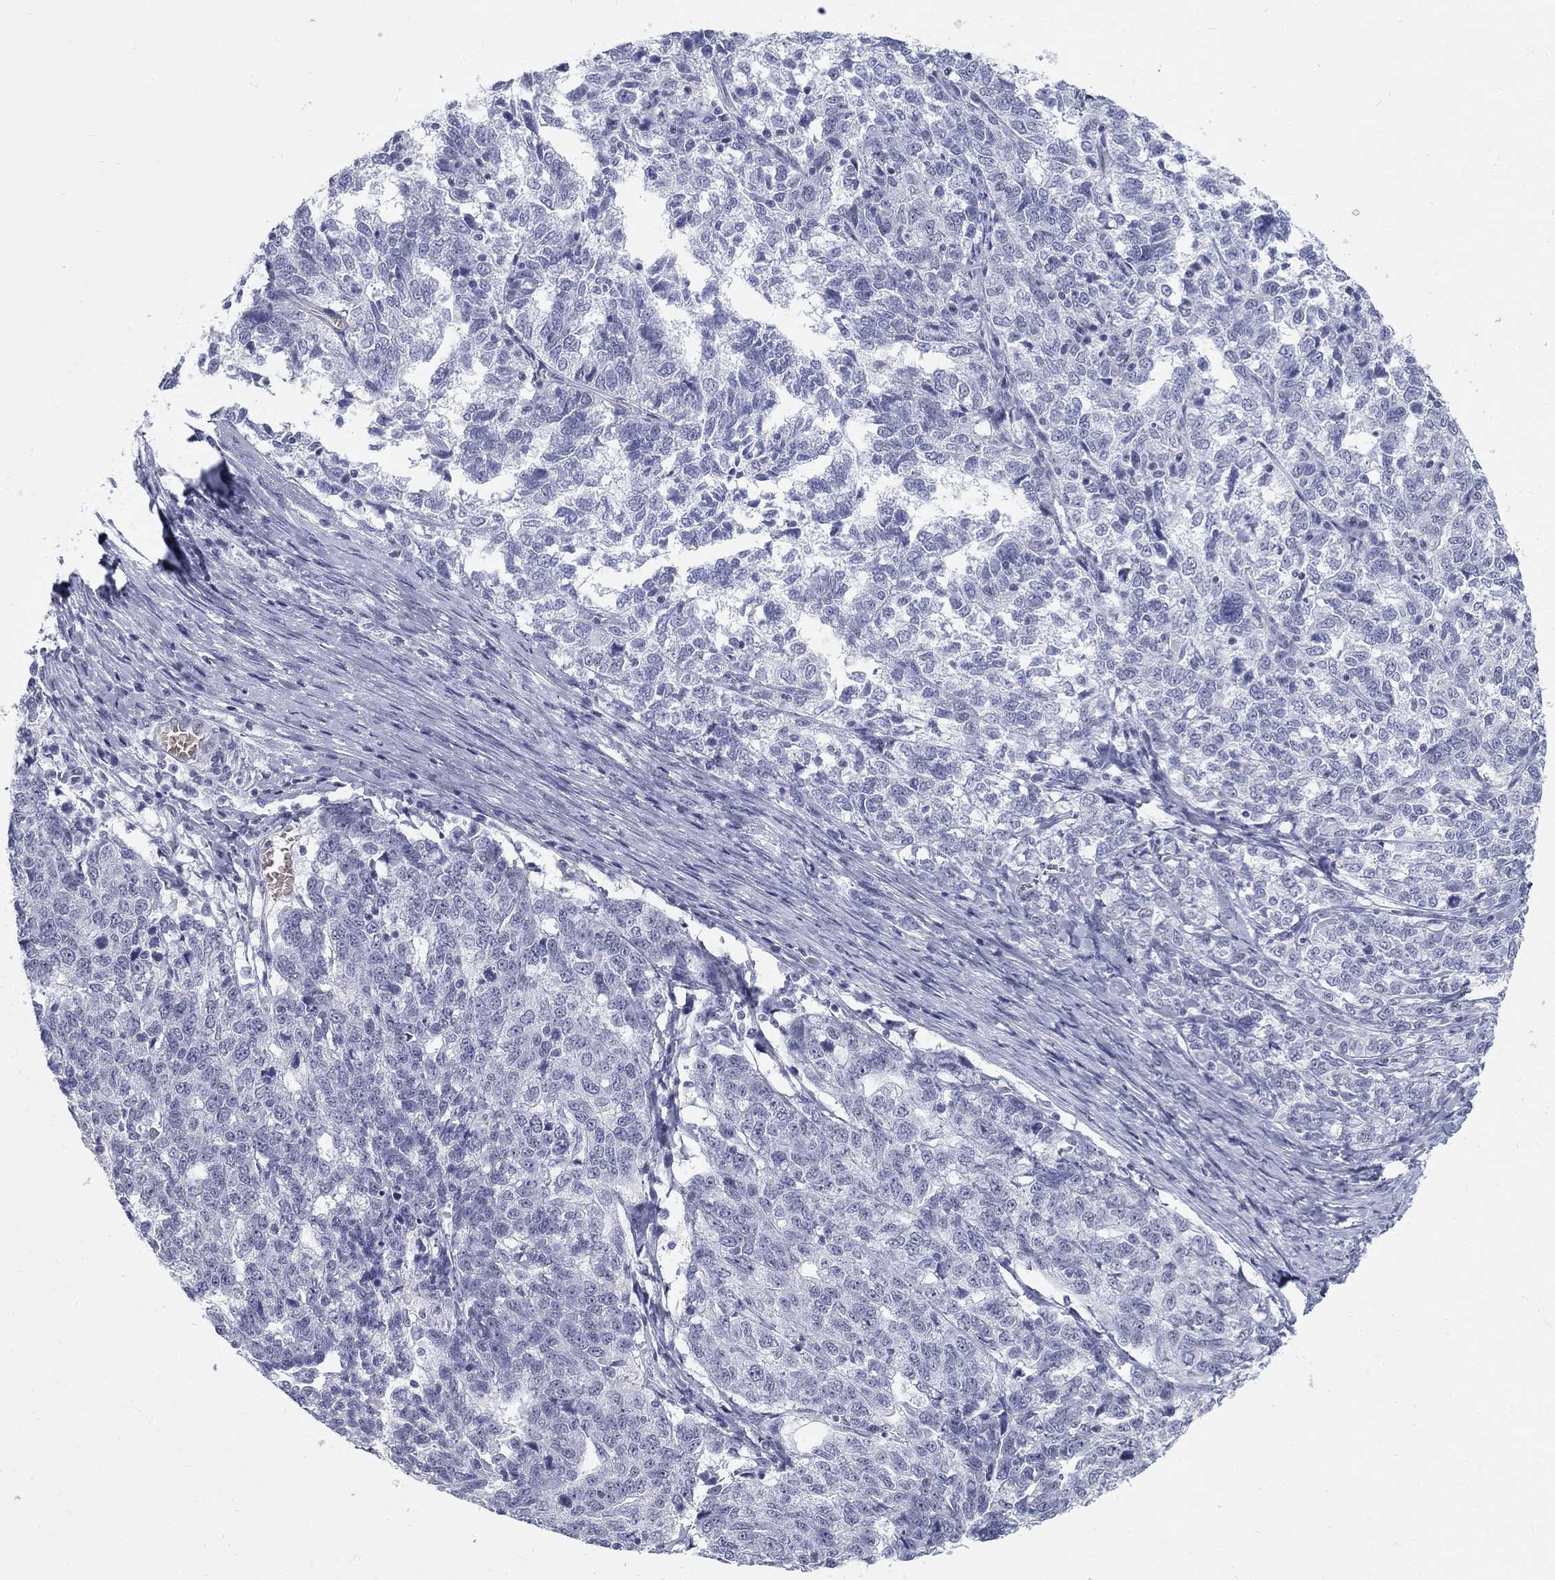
{"staining": {"intensity": "negative", "quantity": "none", "location": "none"}, "tissue": "ovarian cancer", "cell_type": "Tumor cells", "image_type": "cancer", "snomed": [{"axis": "morphology", "description": "Cystadenocarcinoma, serous, NOS"}, {"axis": "topography", "description": "Ovary"}], "caption": "Serous cystadenocarcinoma (ovarian) stained for a protein using immunohistochemistry demonstrates no staining tumor cells.", "gene": "DMTN", "patient": {"sex": "female", "age": 71}}